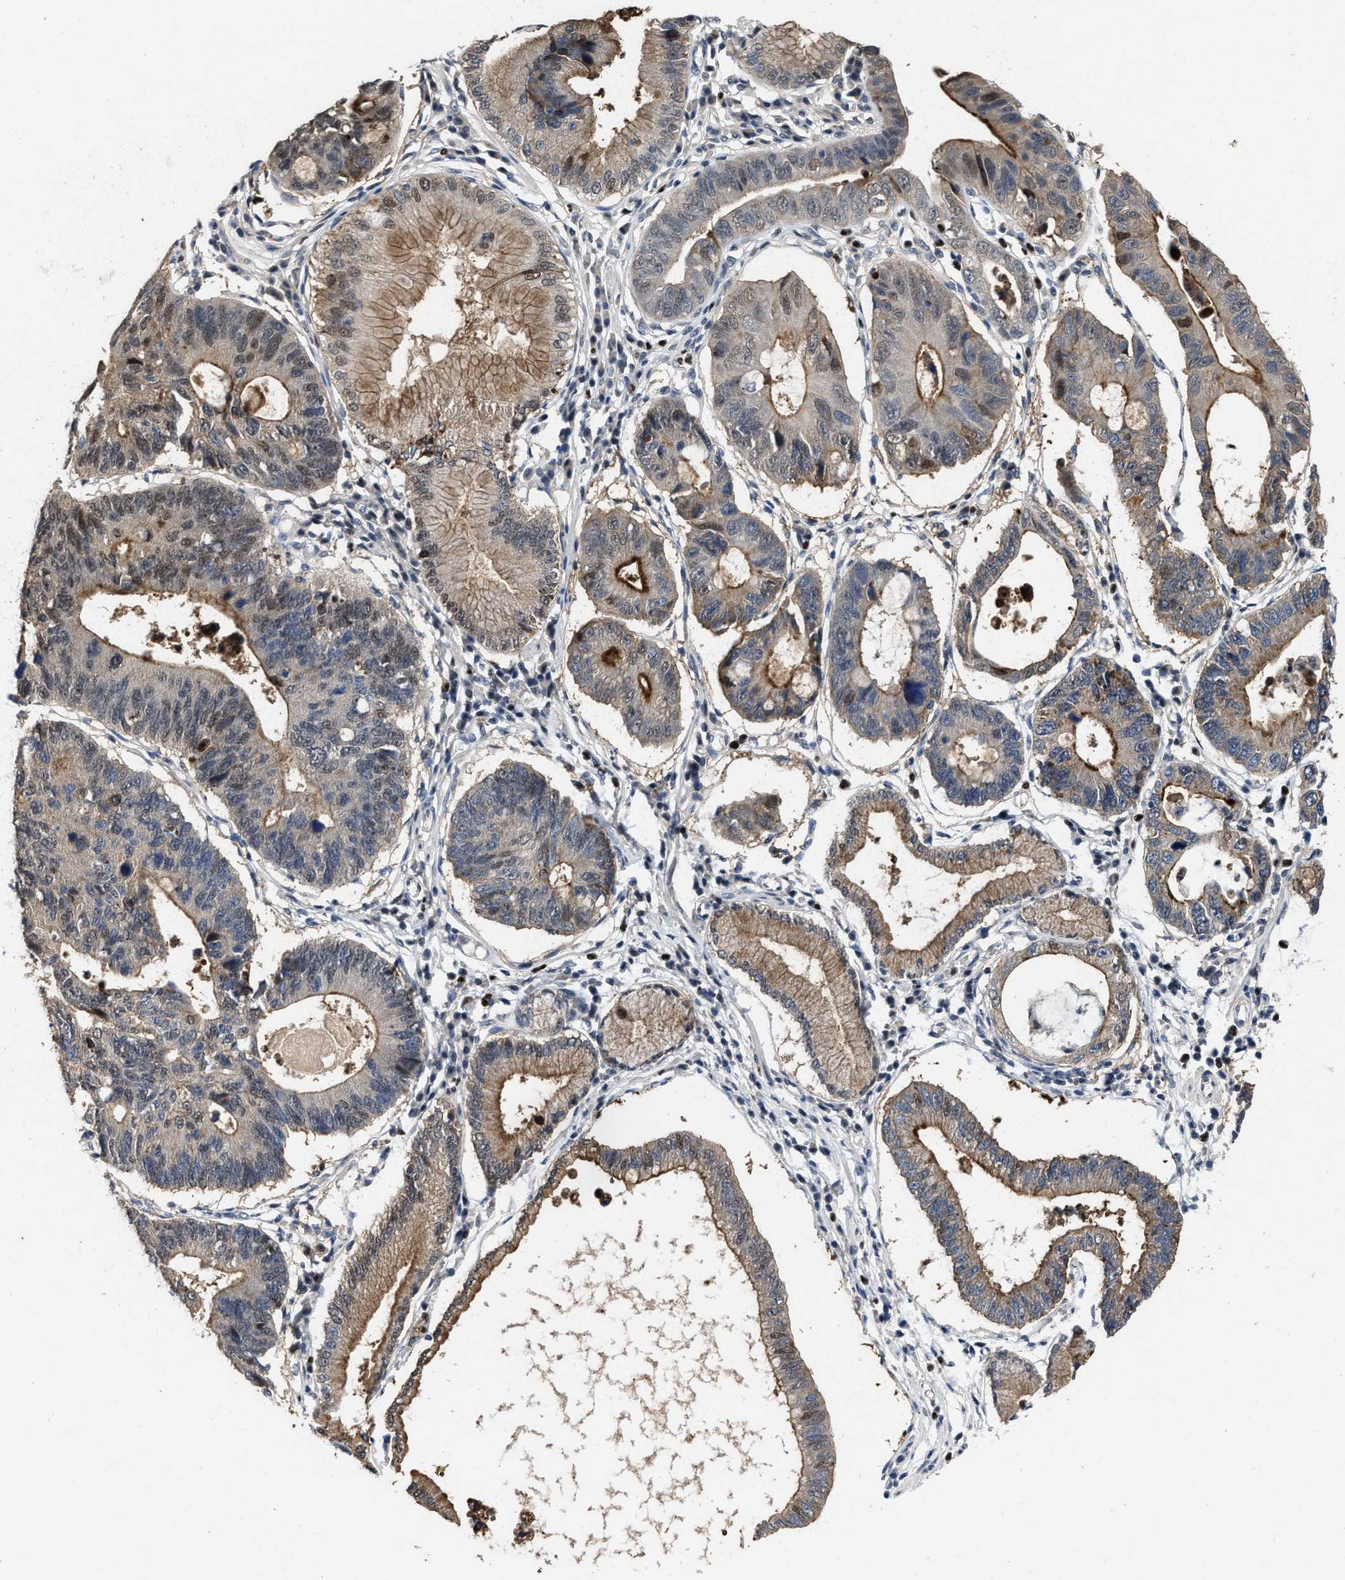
{"staining": {"intensity": "moderate", "quantity": ">75%", "location": "cytoplasmic/membranous,nuclear"}, "tissue": "stomach cancer", "cell_type": "Tumor cells", "image_type": "cancer", "snomed": [{"axis": "morphology", "description": "Adenocarcinoma, NOS"}, {"axis": "topography", "description": "Stomach"}], "caption": "Protein staining shows moderate cytoplasmic/membranous and nuclear positivity in about >75% of tumor cells in stomach cancer.", "gene": "ZNF20", "patient": {"sex": "male", "age": 59}}